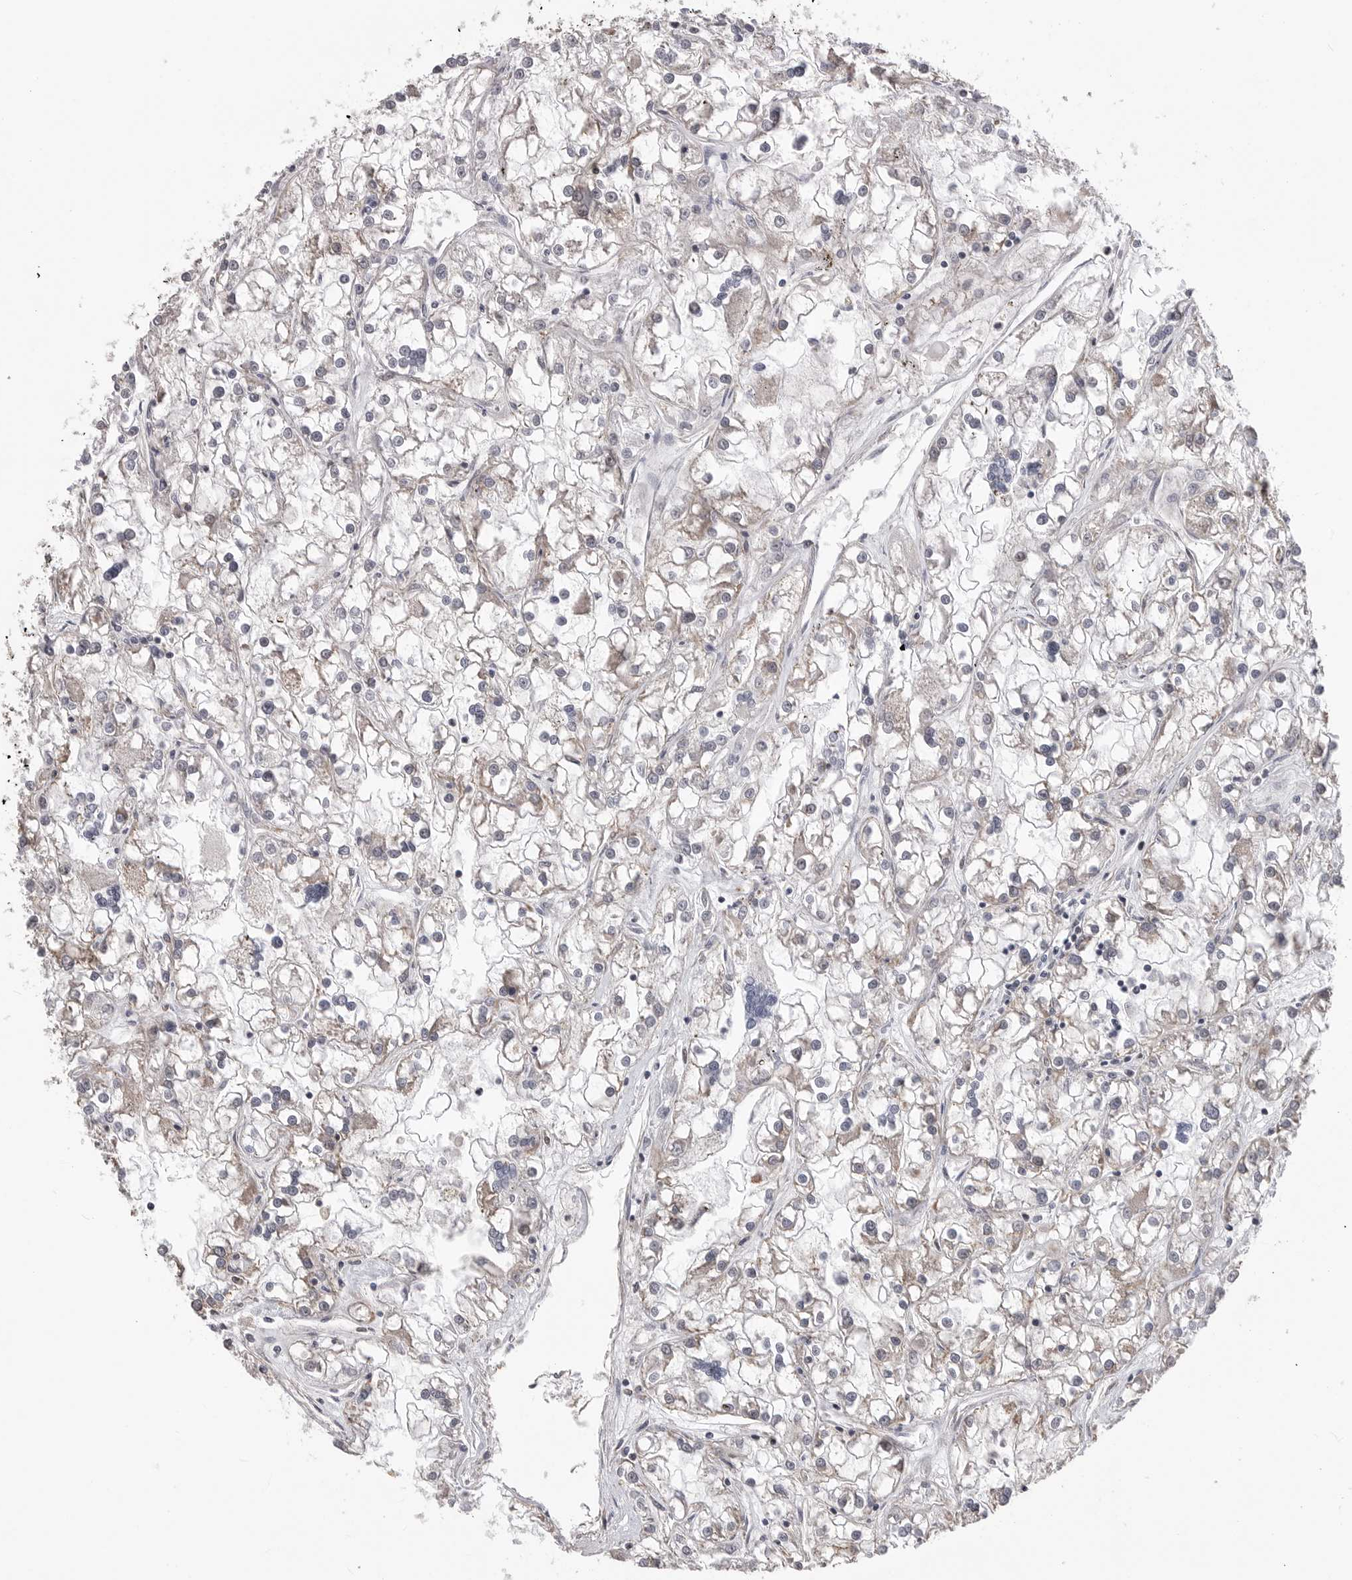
{"staining": {"intensity": "weak", "quantity": "<25%", "location": "cytoplasmic/membranous"}, "tissue": "renal cancer", "cell_type": "Tumor cells", "image_type": "cancer", "snomed": [{"axis": "morphology", "description": "Adenocarcinoma, NOS"}, {"axis": "topography", "description": "Kidney"}], "caption": "Protein analysis of renal cancer (adenocarcinoma) shows no significant expression in tumor cells.", "gene": "SMARCC1", "patient": {"sex": "female", "age": 52}}